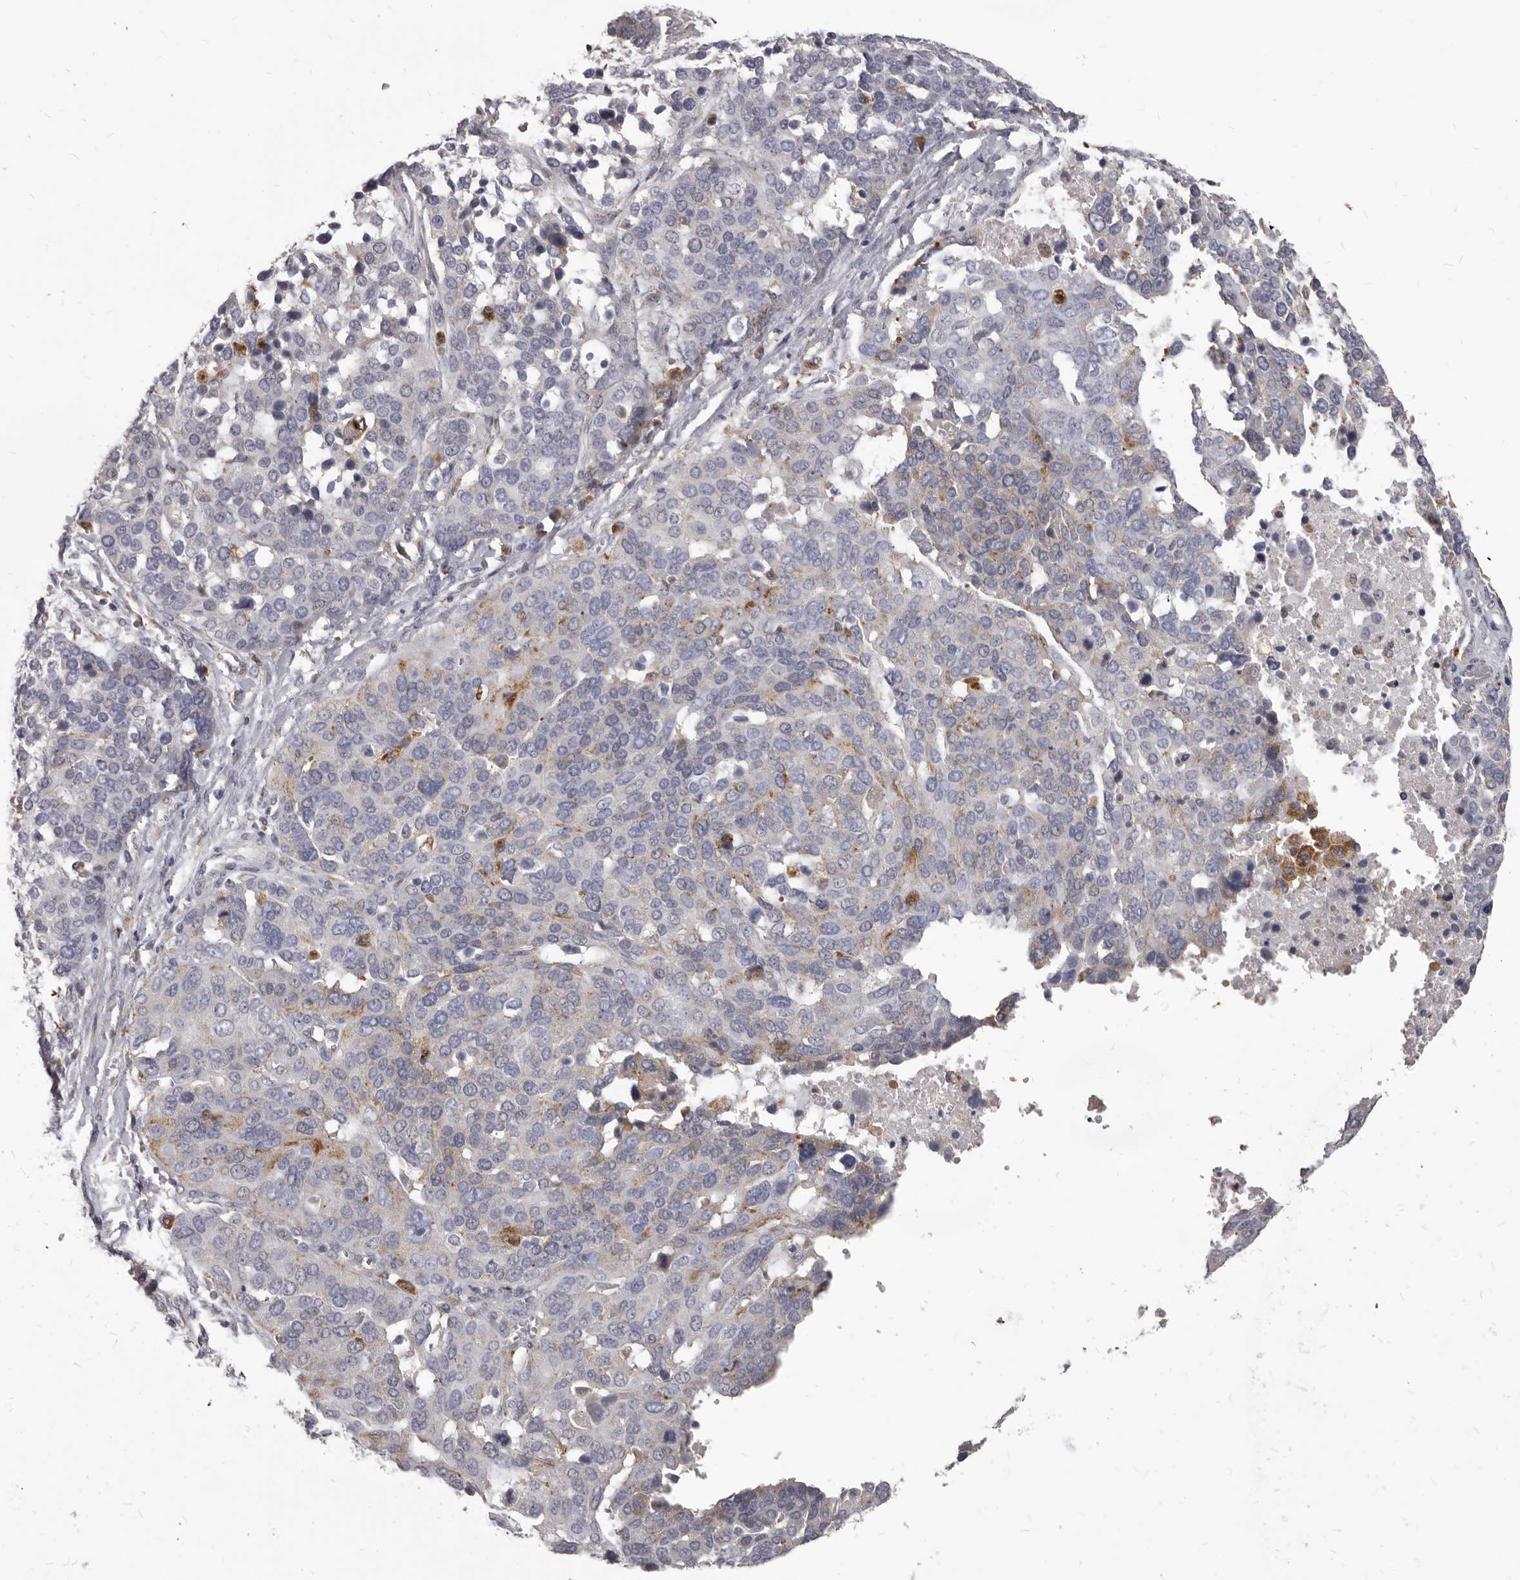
{"staining": {"intensity": "weak", "quantity": "<25%", "location": "cytoplasmic/membranous"}, "tissue": "ovarian cancer", "cell_type": "Tumor cells", "image_type": "cancer", "snomed": [{"axis": "morphology", "description": "Cystadenocarcinoma, serous, NOS"}, {"axis": "topography", "description": "Ovary"}], "caption": "Immunohistochemical staining of human serous cystadenocarcinoma (ovarian) shows no significant staining in tumor cells. The staining was performed using DAB to visualize the protein expression in brown, while the nuclei were stained in blue with hematoxylin (Magnification: 20x).", "gene": "PI4K2A", "patient": {"sex": "female", "age": 44}}